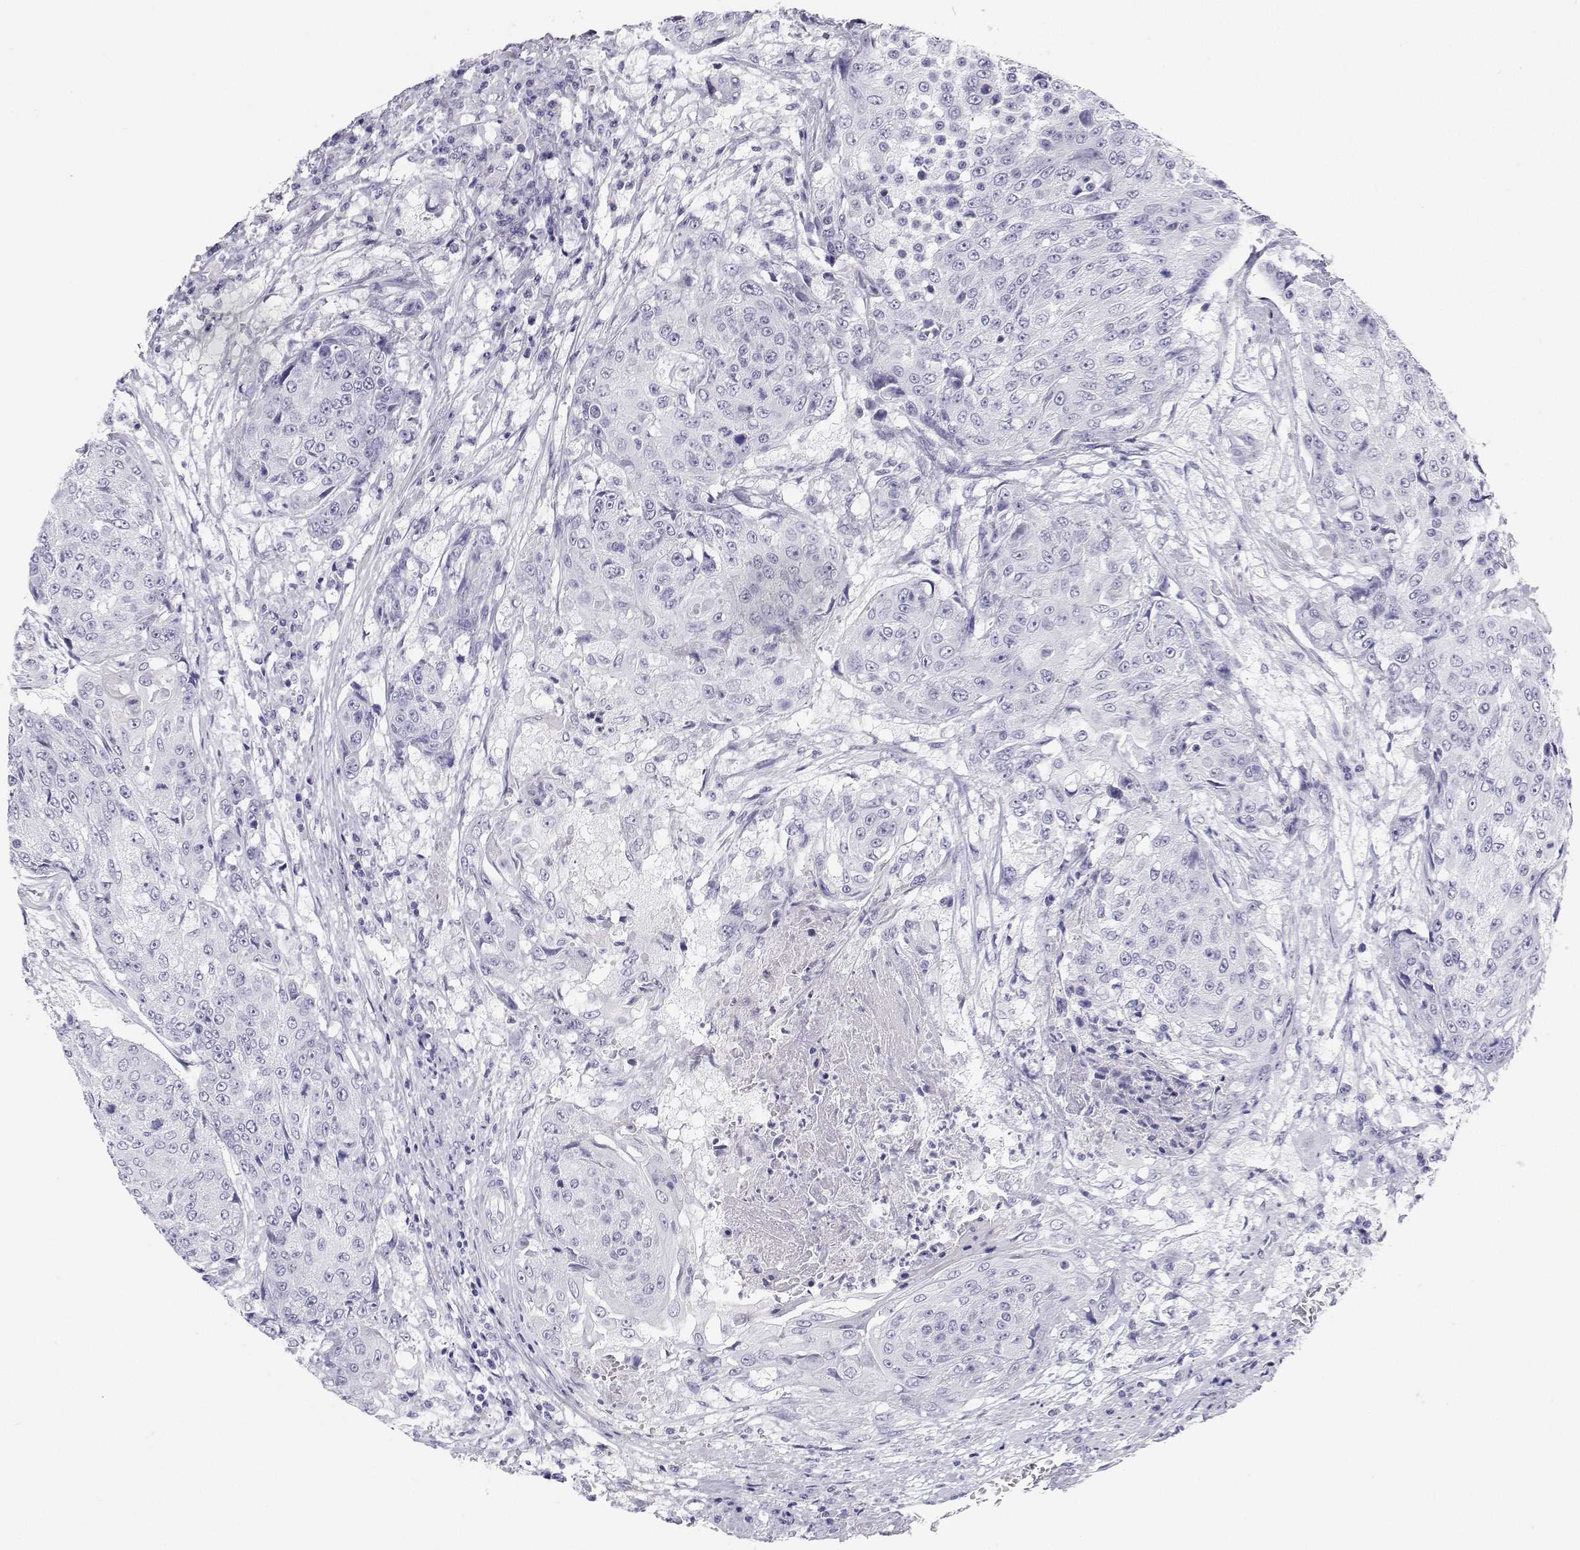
{"staining": {"intensity": "negative", "quantity": "none", "location": "none"}, "tissue": "urothelial cancer", "cell_type": "Tumor cells", "image_type": "cancer", "snomed": [{"axis": "morphology", "description": "Urothelial carcinoma, High grade"}, {"axis": "topography", "description": "Urinary bladder"}], "caption": "Urothelial cancer stained for a protein using immunohistochemistry demonstrates no positivity tumor cells.", "gene": "BHMT", "patient": {"sex": "female", "age": 63}}